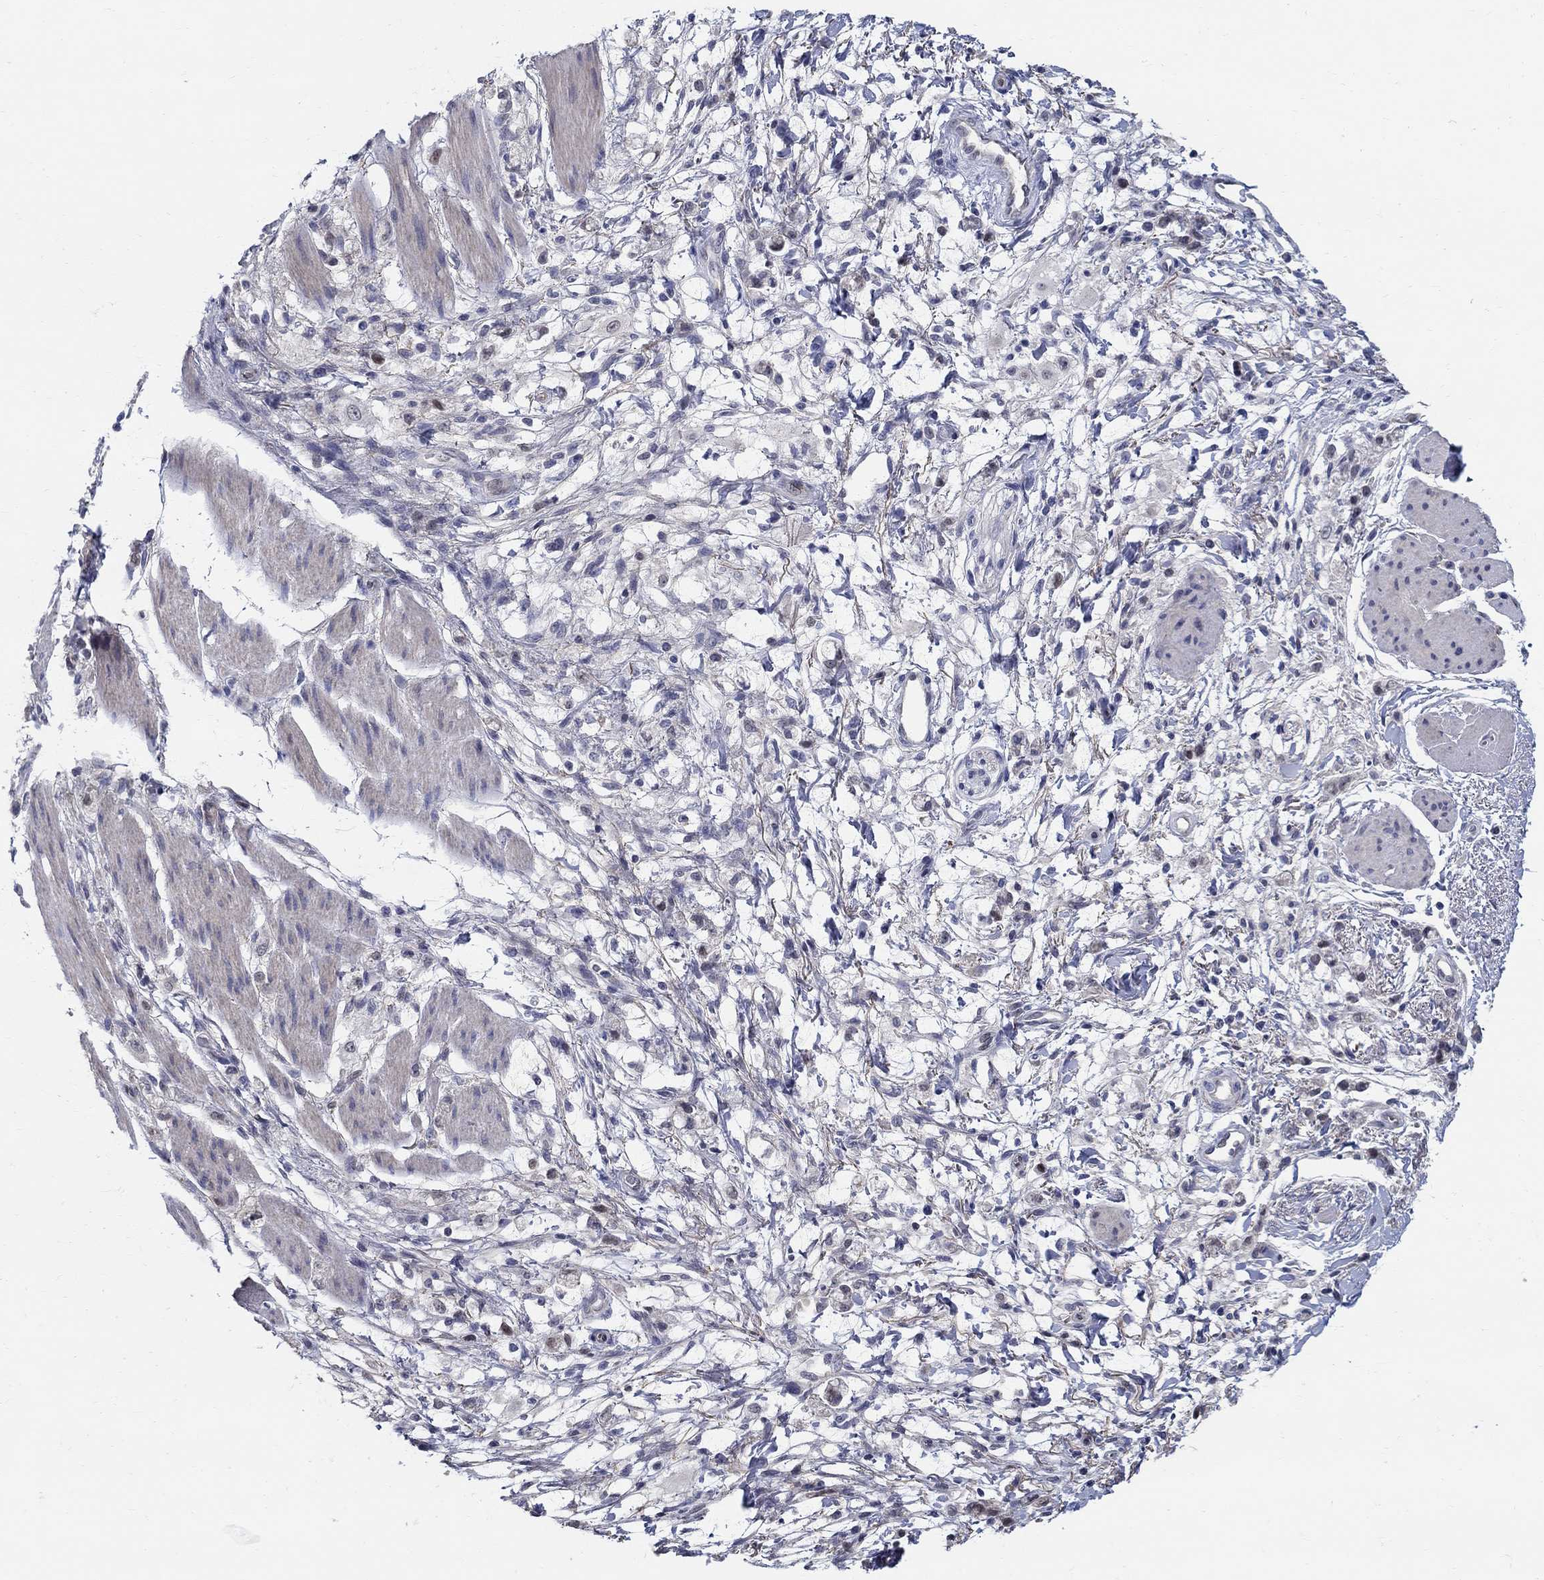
{"staining": {"intensity": "negative", "quantity": "none", "location": "none"}, "tissue": "stomach cancer", "cell_type": "Tumor cells", "image_type": "cancer", "snomed": [{"axis": "morphology", "description": "Adenocarcinoma, NOS"}, {"axis": "topography", "description": "Stomach"}], "caption": "This is an immunohistochemistry (IHC) micrograph of human stomach cancer (adenocarcinoma). There is no staining in tumor cells.", "gene": "C16orf46", "patient": {"sex": "female", "age": 60}}